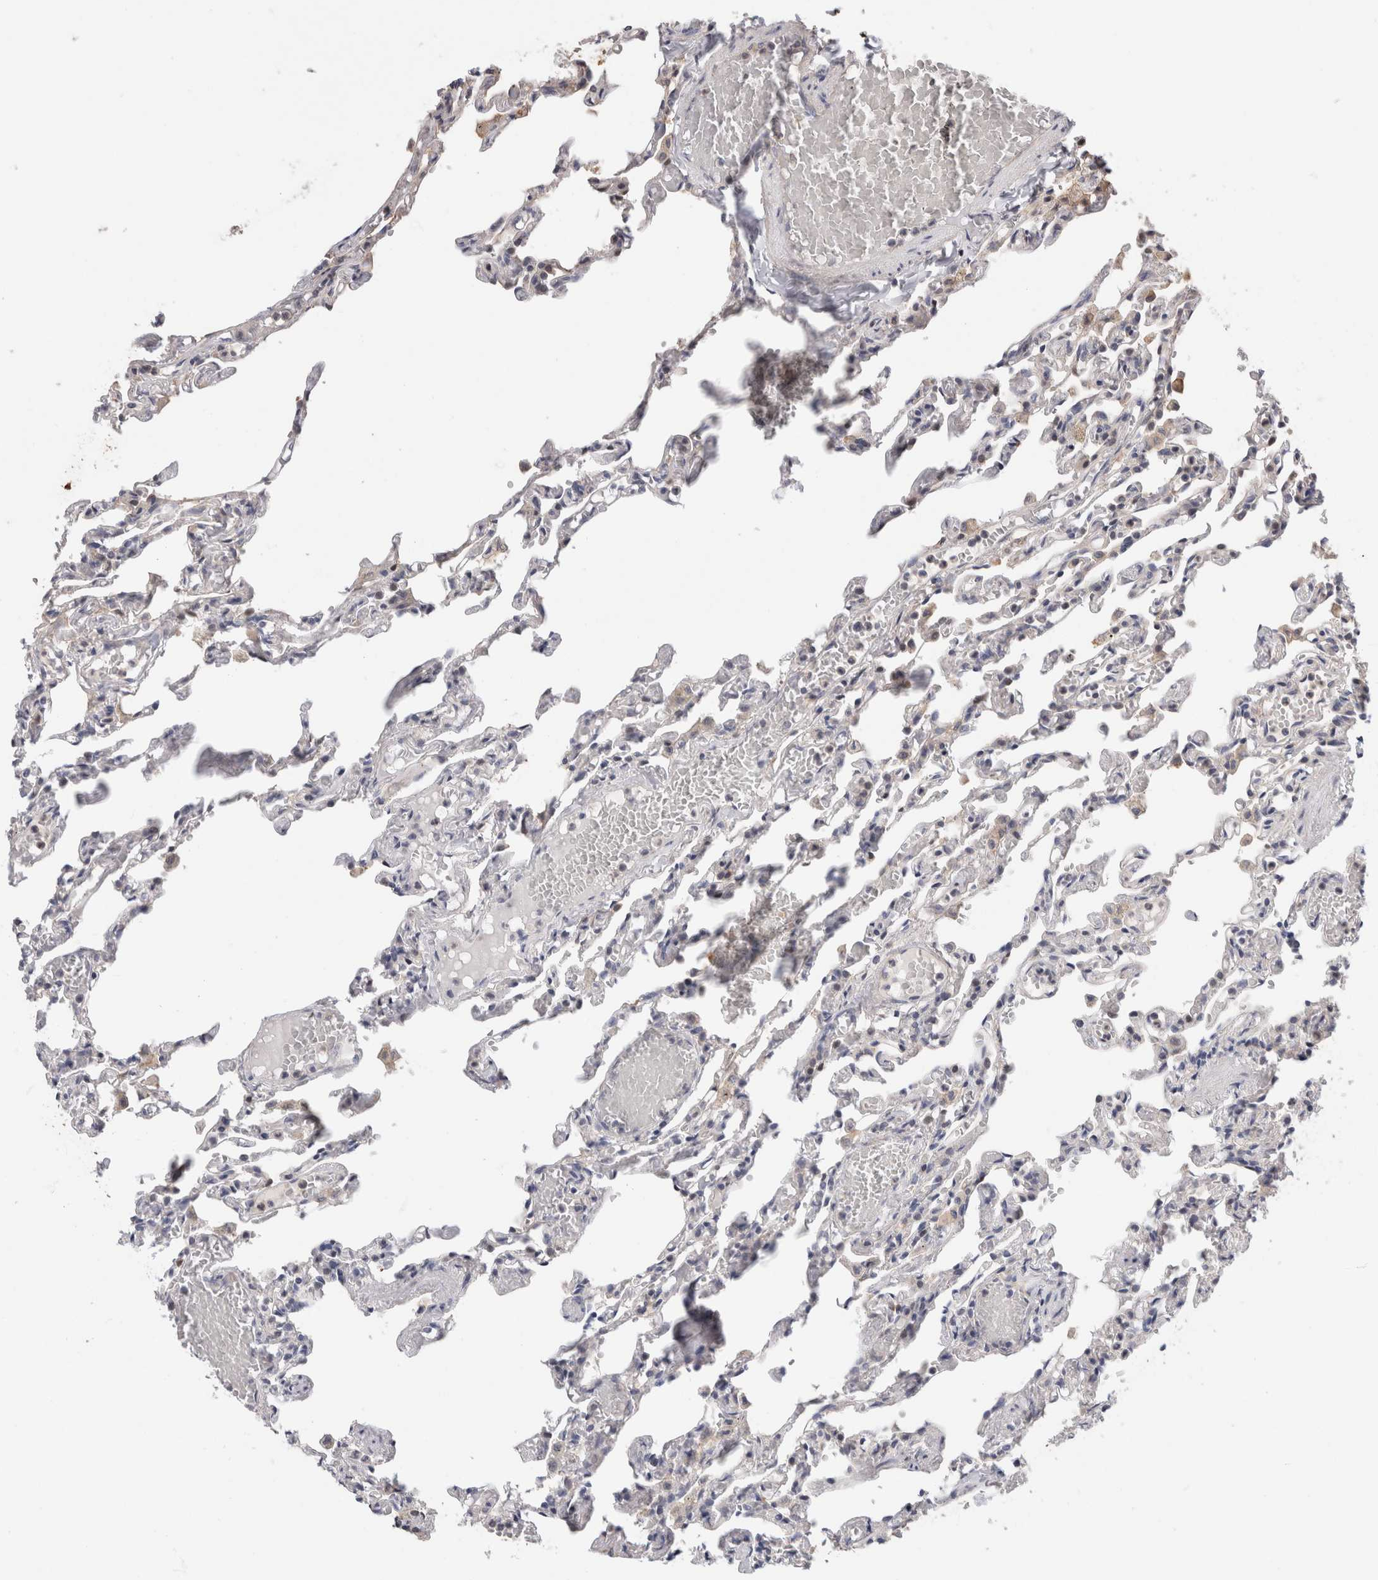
{"staining": {"intensity": "weak", "quantity": "<25%", "location": "cytoplasmic/membranous"}, "tissue": "lung", "cell_type": "Alveolar cells", "image_type": "normal", "snomed": [{"axis": "morphology", "description": "Normal tissue, NOS"}, {"axis": "topography", "description": "Lung"}], "caption": "Immunohistochemical staining of unremarkable lung demonstrates no significant positivity in alveolar cells.", "gene": "PGM1", "patient": {"sex": "male", "age": 21}}